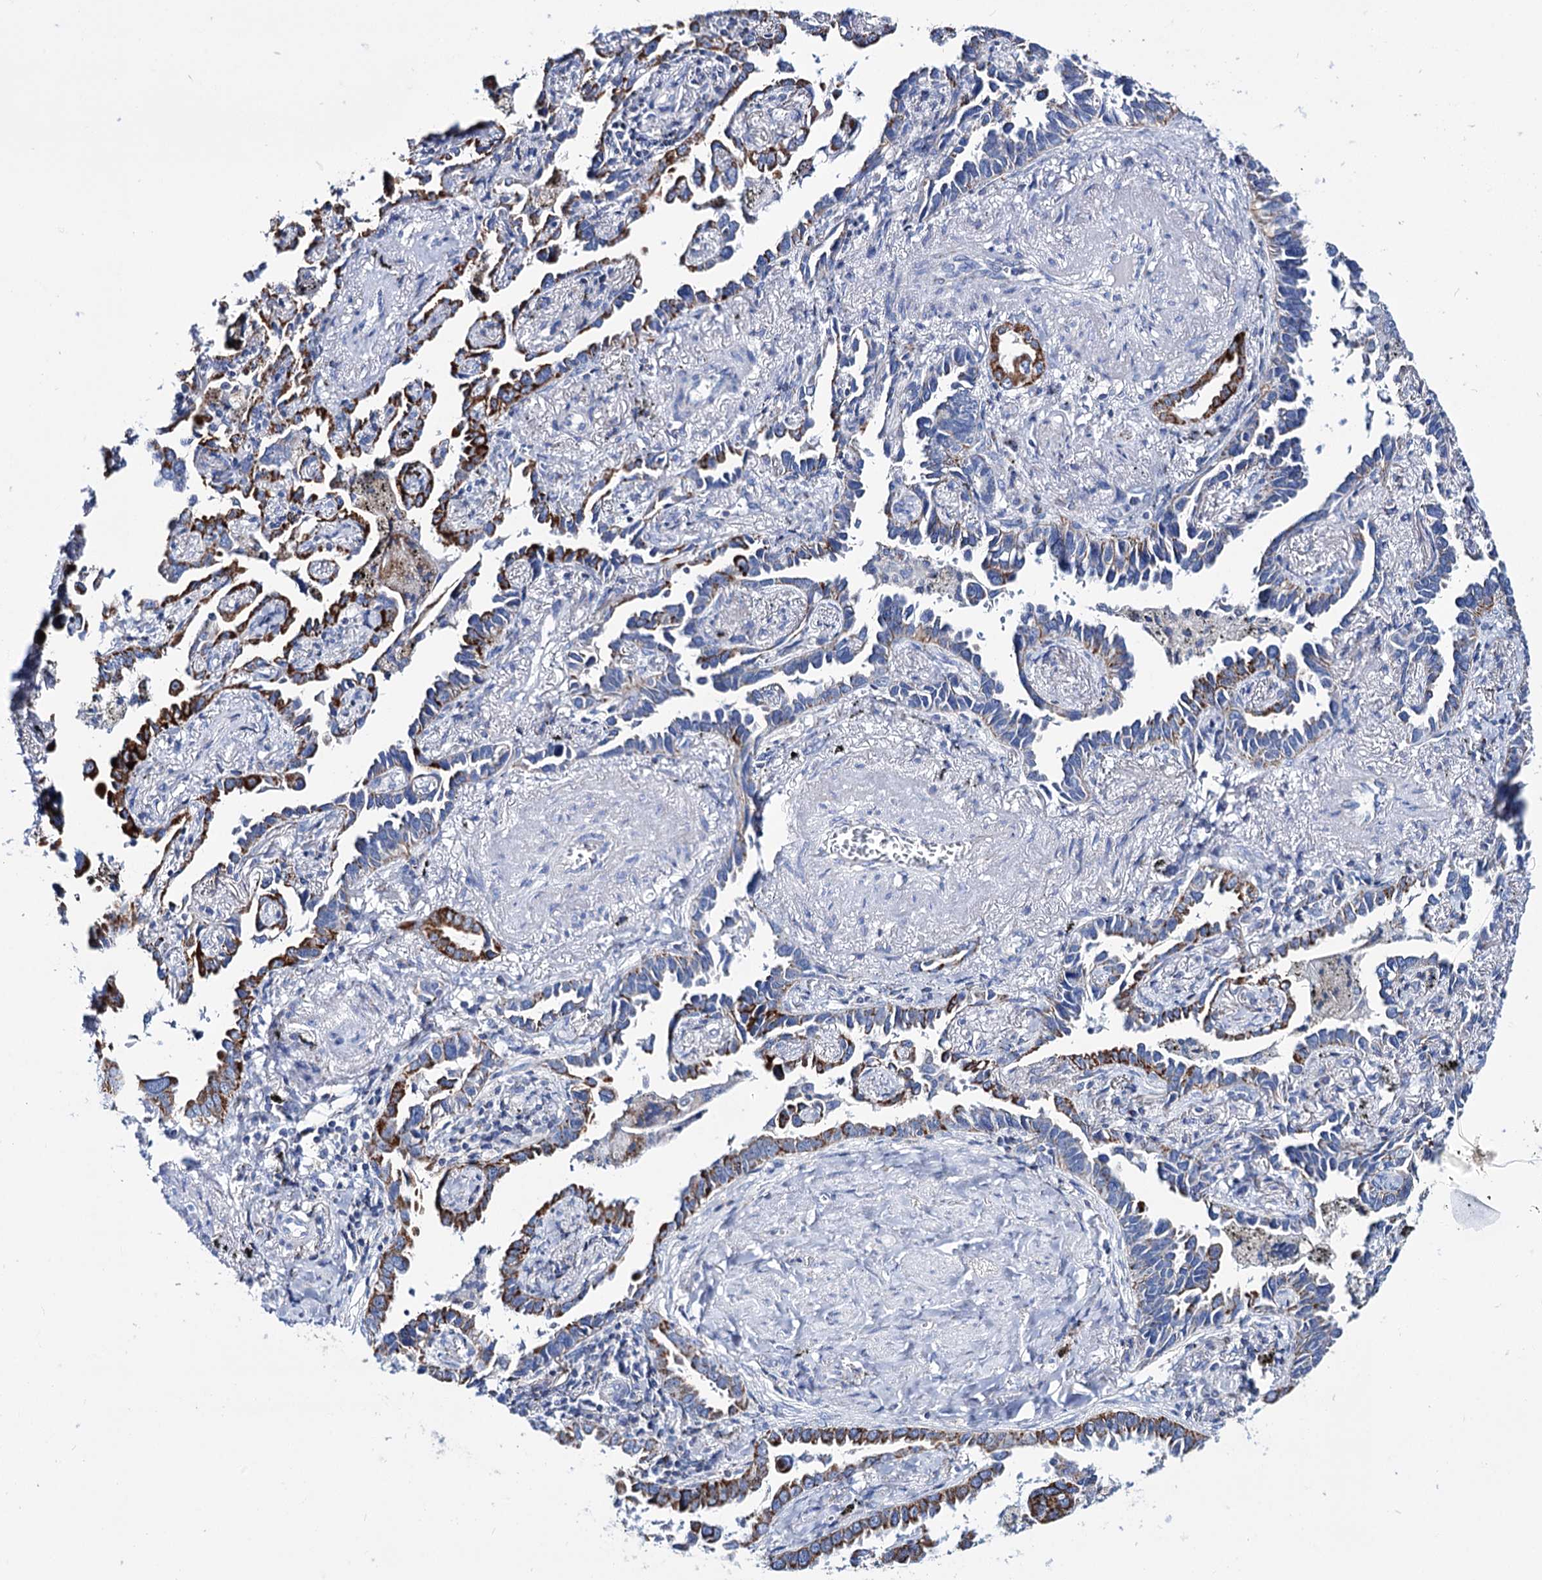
{"staining": {"intensity": "strong", "quantity": "25%-75%", "location": "cytoplasmic/membranous"}, "tissue": "lung cancer", "cell_type": "Tumor cells", "image_type": "cancer", "snomed": [{"axis": "morphology", "description": "Adenocarcinoma, NOS"}, {"axis": "topography", "description": "Lung"}], "caption": "The immunohistochemical stain labels strong cytoplasmic/membranous positivity in tumor cells of lung cancer (adenocarcinoma) tissue.", "gene": "UBASH3B", "patient": {"sex": "male", "age": 67}}